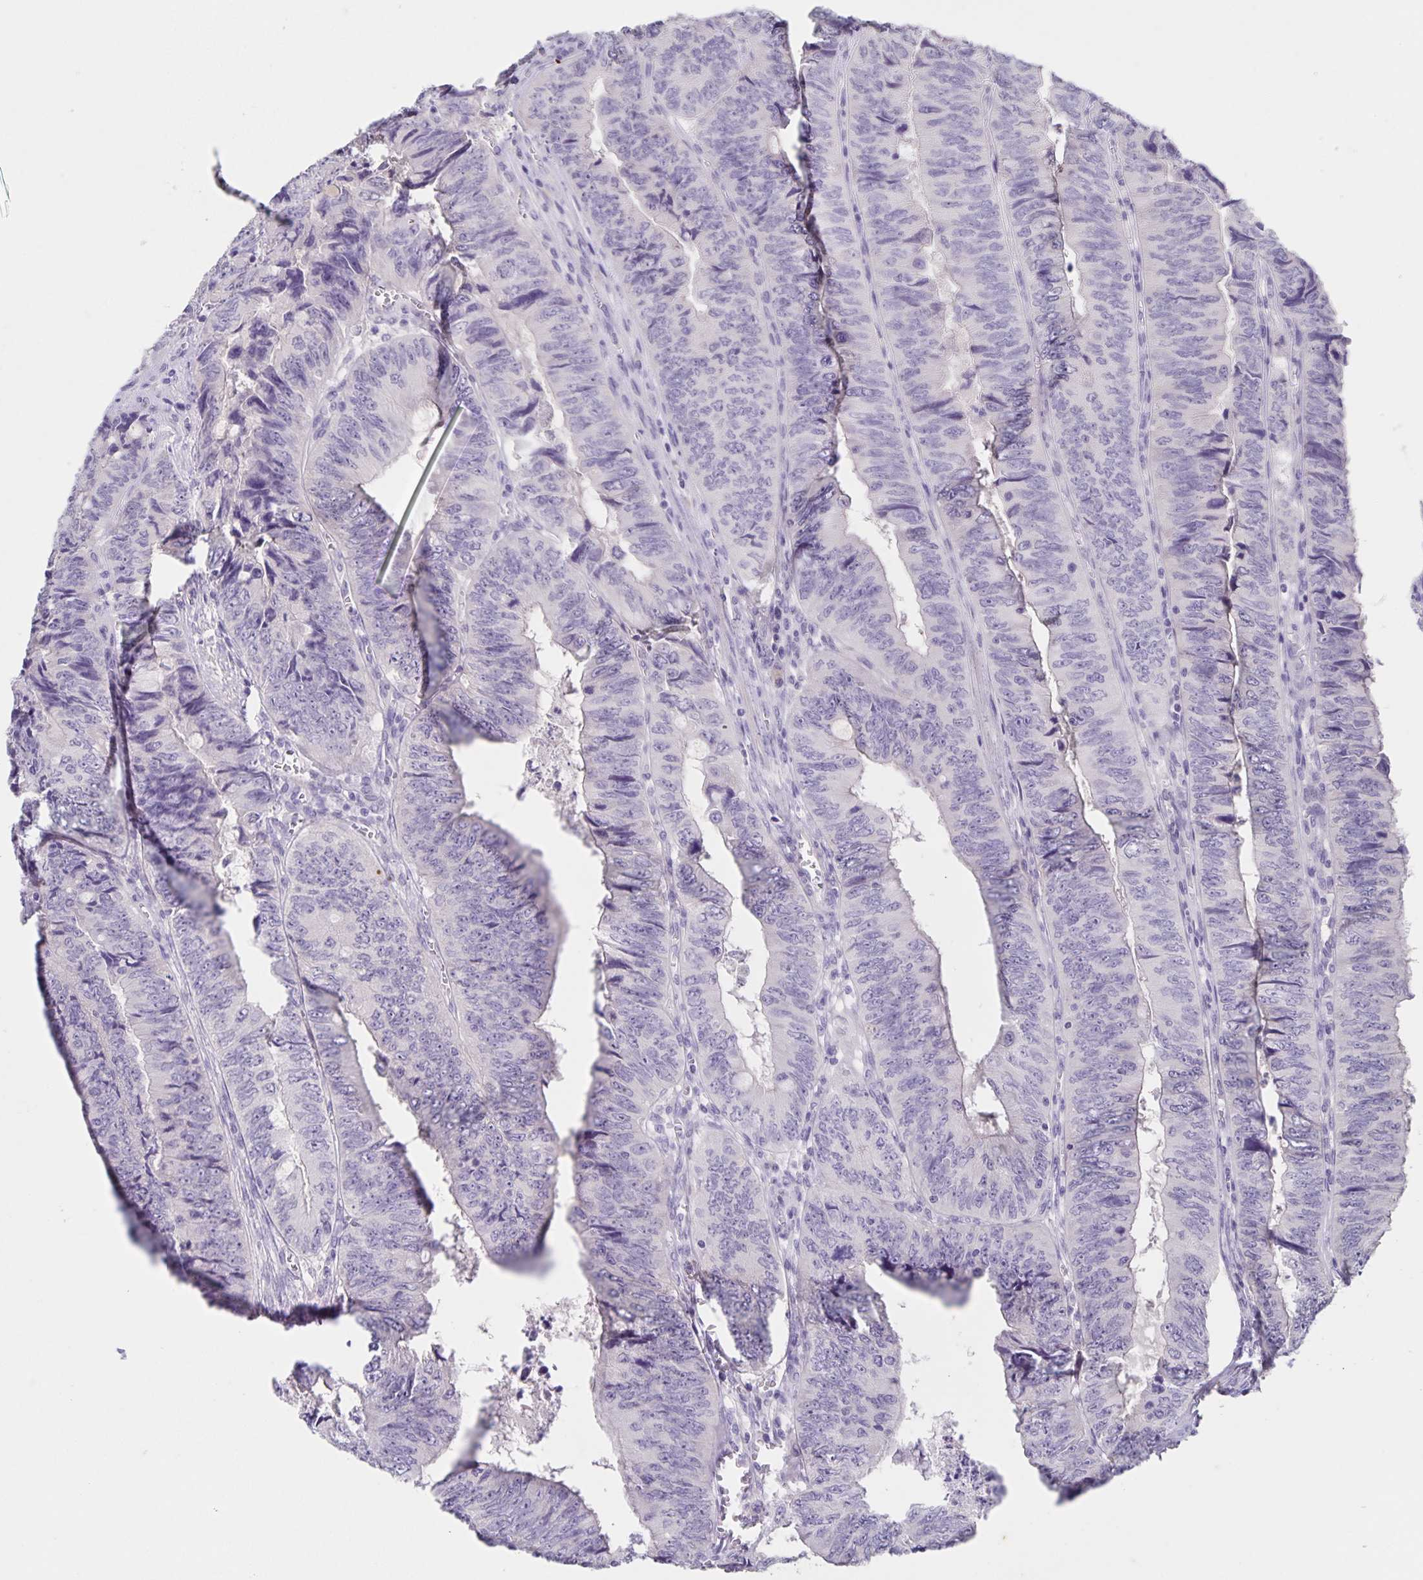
{"staining": {"intensity": "negative", "quantity": "none", "location": "none"}, "tissue": "colorectal cancer", "cell_type": "Tumor cells", "image_type": "cancer", "snomed": [{"axis": "morphology", "description": "Adenocarcinoma, NOS"}, {"axis": "topography", "description": "Colon"}], "caption": "This is a photomicrograph of immunohistochemistry staining of colorectal adenocarcinoma, which shows no staining in tumor cells.", "gene": "INSL5", "patient": {"sex": "female", "age": 84}}